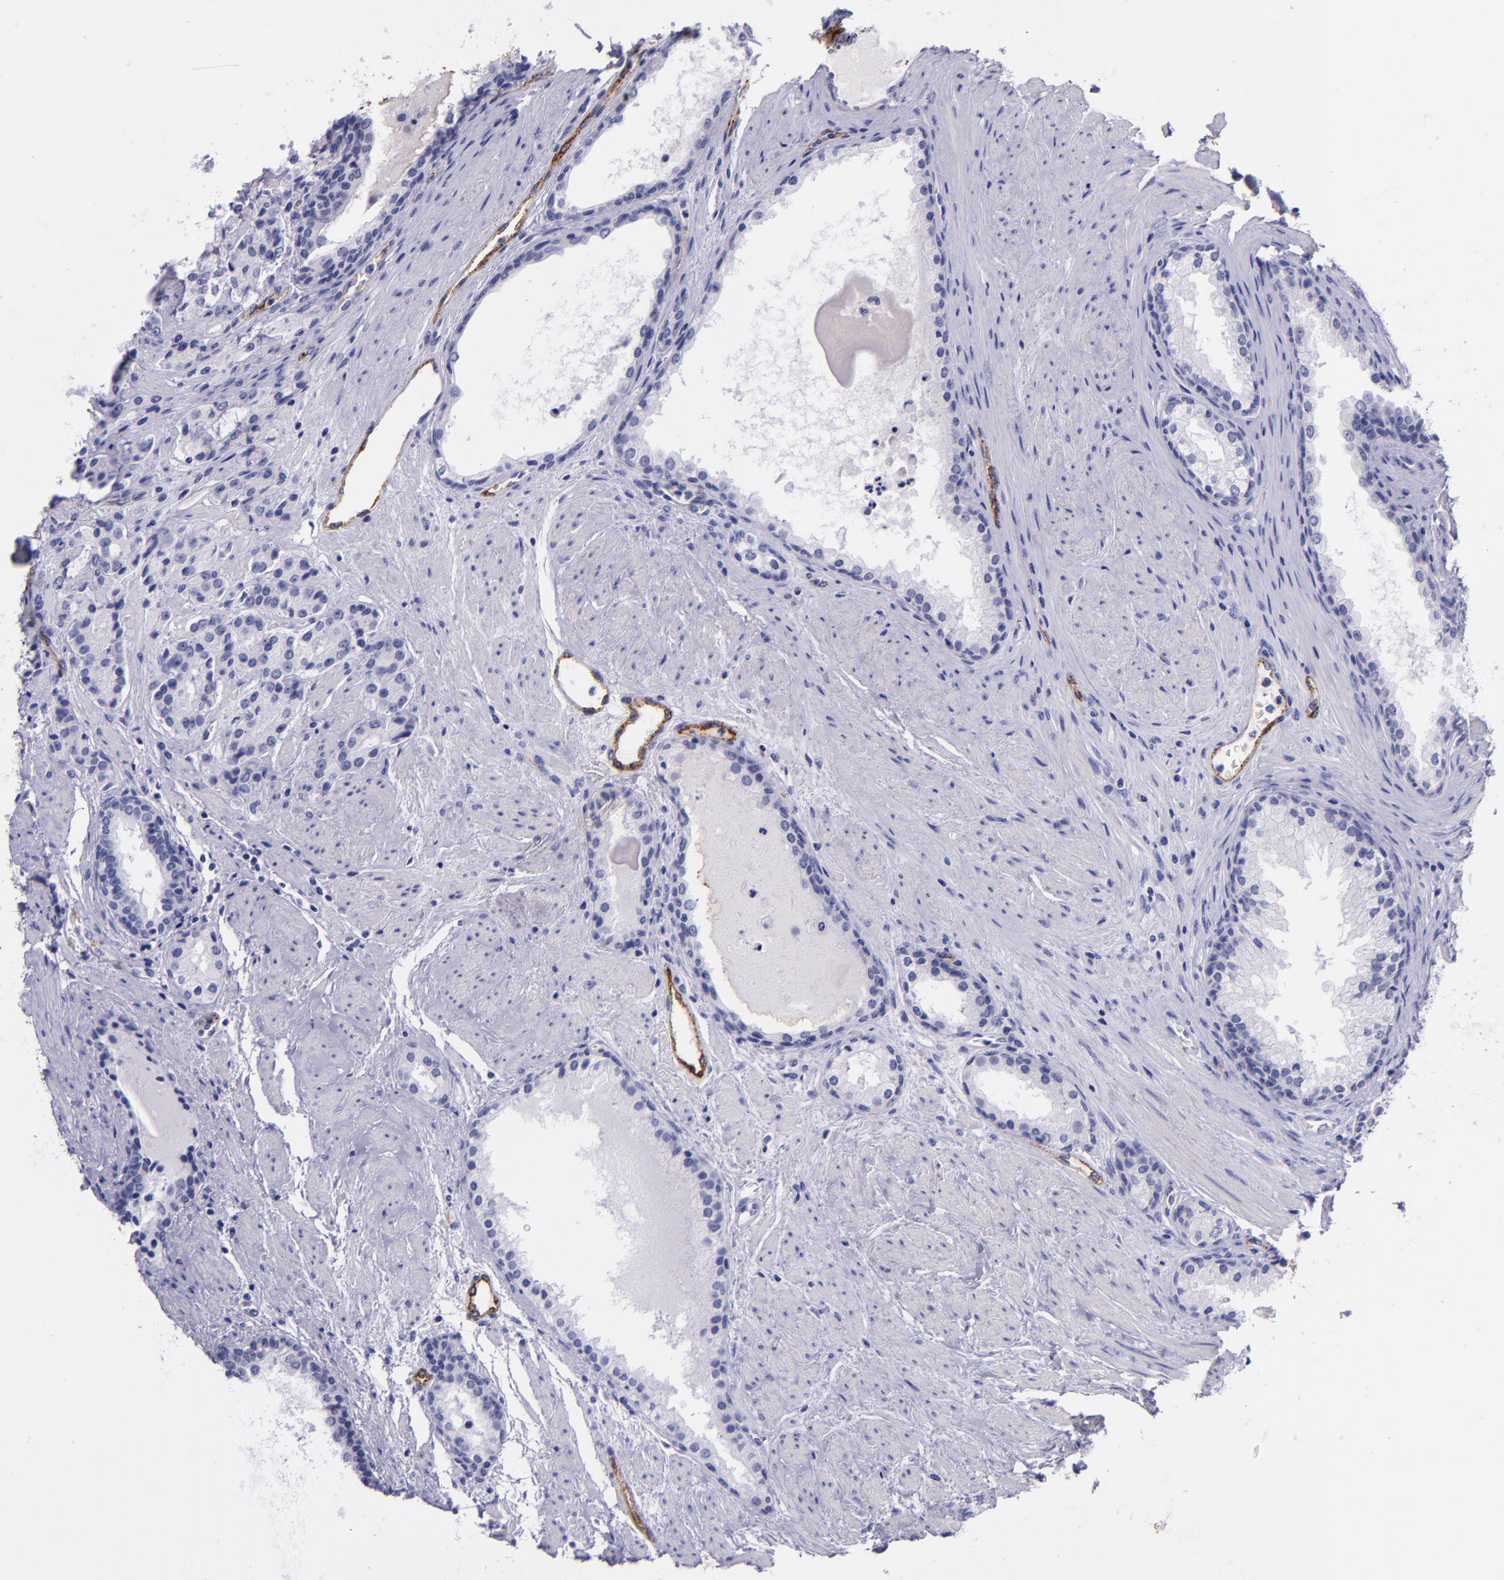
{"staining": {"intensity": "negative", "quantity": "none", "location": "none"}, "tissue": "prostate cancer", "cell_type": "Tumor cells", "image_type": "cancer", "snomed": [{"axis": "morphology", "description": "Adenocarcinoma, Medium grade"}, {"axis": "topography", "description": "Prostate"}], "caption": "This micrograph is of adenocarcinoma (medium-grade) (prostate) stained with immunohistochemistry (IHC) to label a protein in brown with the nuclei are counter-stained blue. There is no positivity in tumor cells.", "gene": "SELE", "patient": {"sex": "male", "age": 72}}